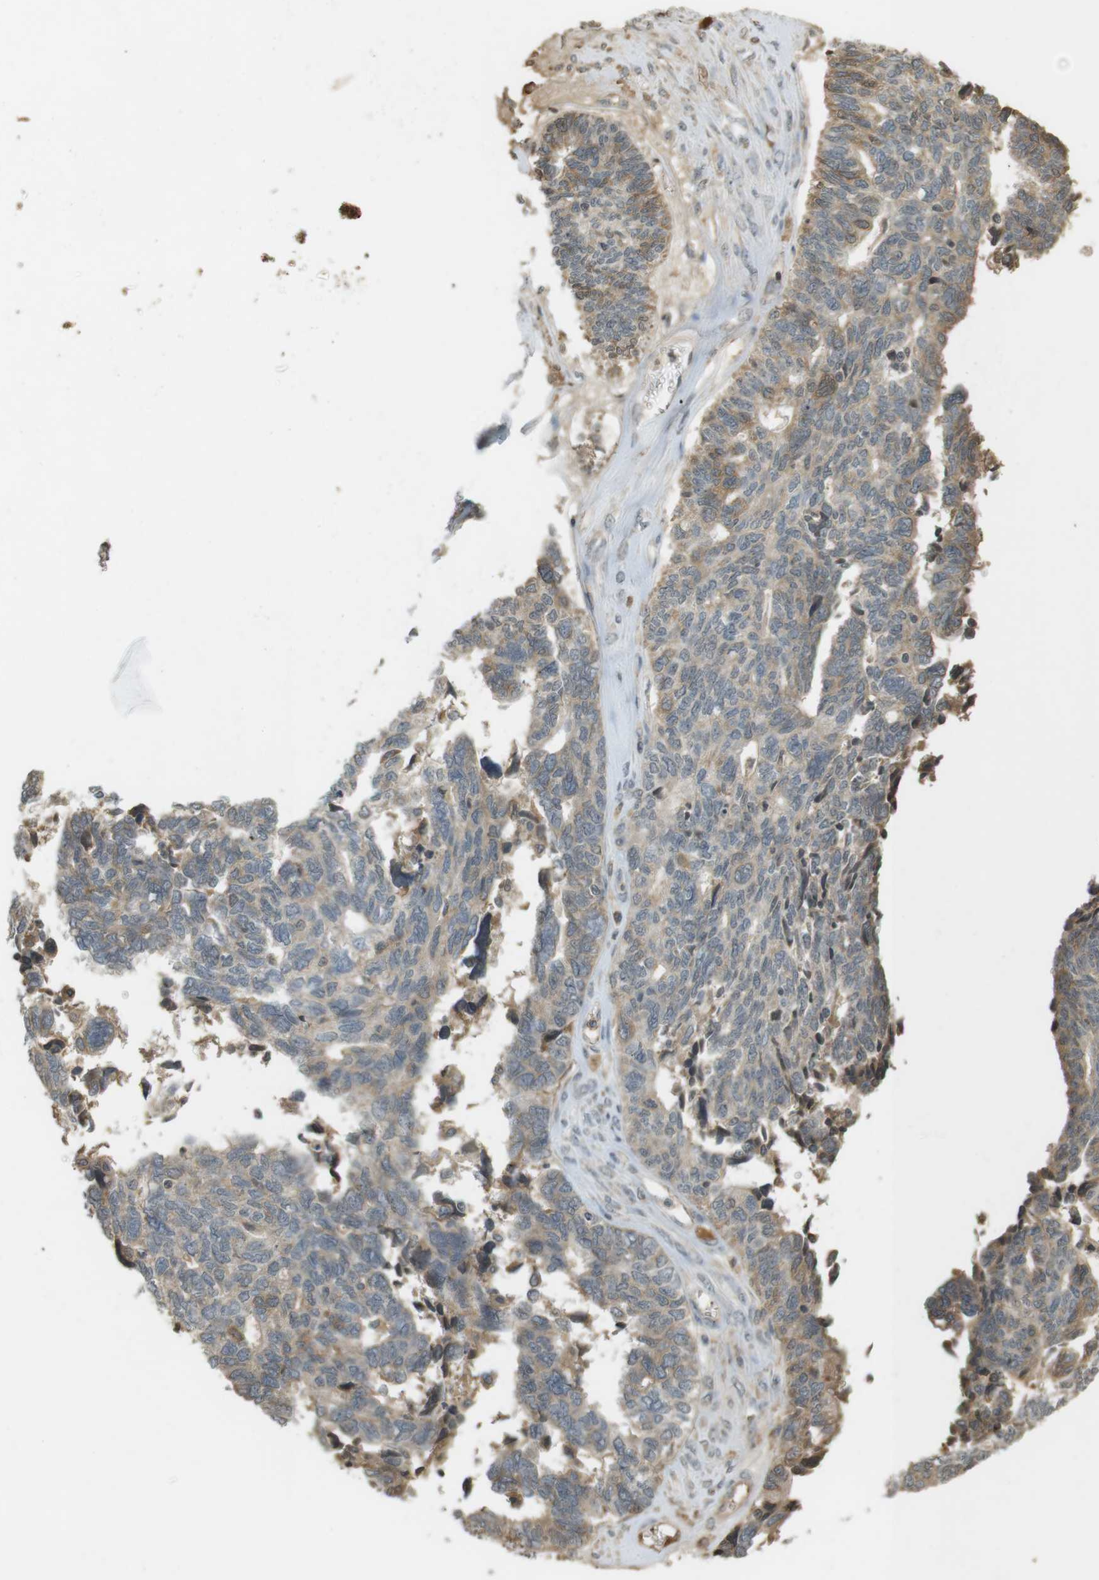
{"staining": {"intensity": "moderate", "quantity": "25%-75%", "location": "cytoplasmic/membranous"}, "tissue": "ovarian cancer", "cell_type": "Tumor cells", "image_type": "cancer", "snomed": [{"axis": "morphology", "description": "Cystadenocarcinoma, serous, NOS"}, {"axis": "topography", "description": "Ovary"}], "caption": "Serous cystadenocarcinoma (ovarian) stained with IHC exhibits moderate cytoplasmic/membranous expression in about 25%-75% of tumor cells.", "gene": "SRR", "patient": {"sex": "female", "age": 79}}